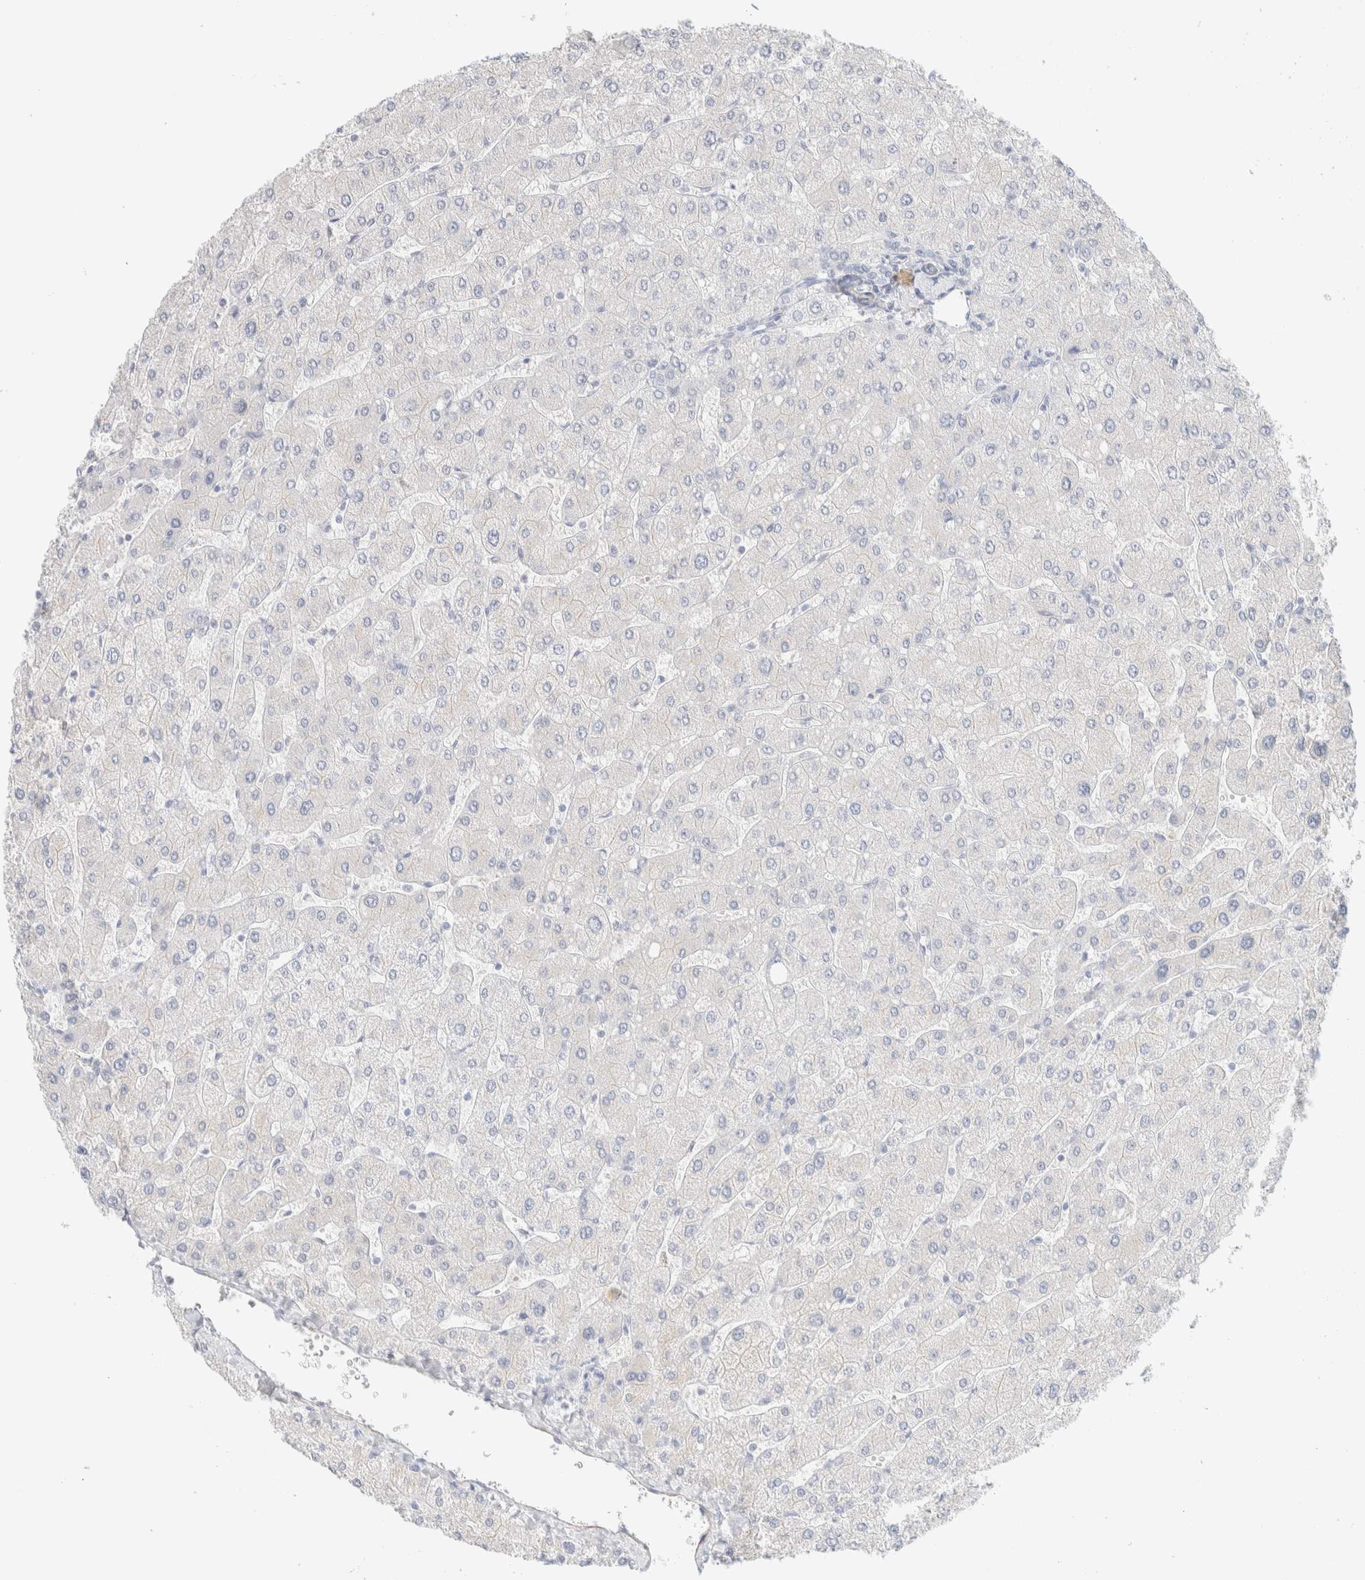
{"staining": {"intensity": "negative", "quantity": "none", "location": "none"}, "tissue": "liver", "cell_type": "Cholangiocytes", "image_type": "normal", "snomed": [{"axis": "morphology", "description": "Normal tissue, NOS"}, {"axis": "topography", "description": "Liver"}], "caption": "Protein analysis of benign liver demonstrates no significant staining in cholangiocytes.", "gene": "AFMID", "patient": {"sex": "male", "age": 55}}